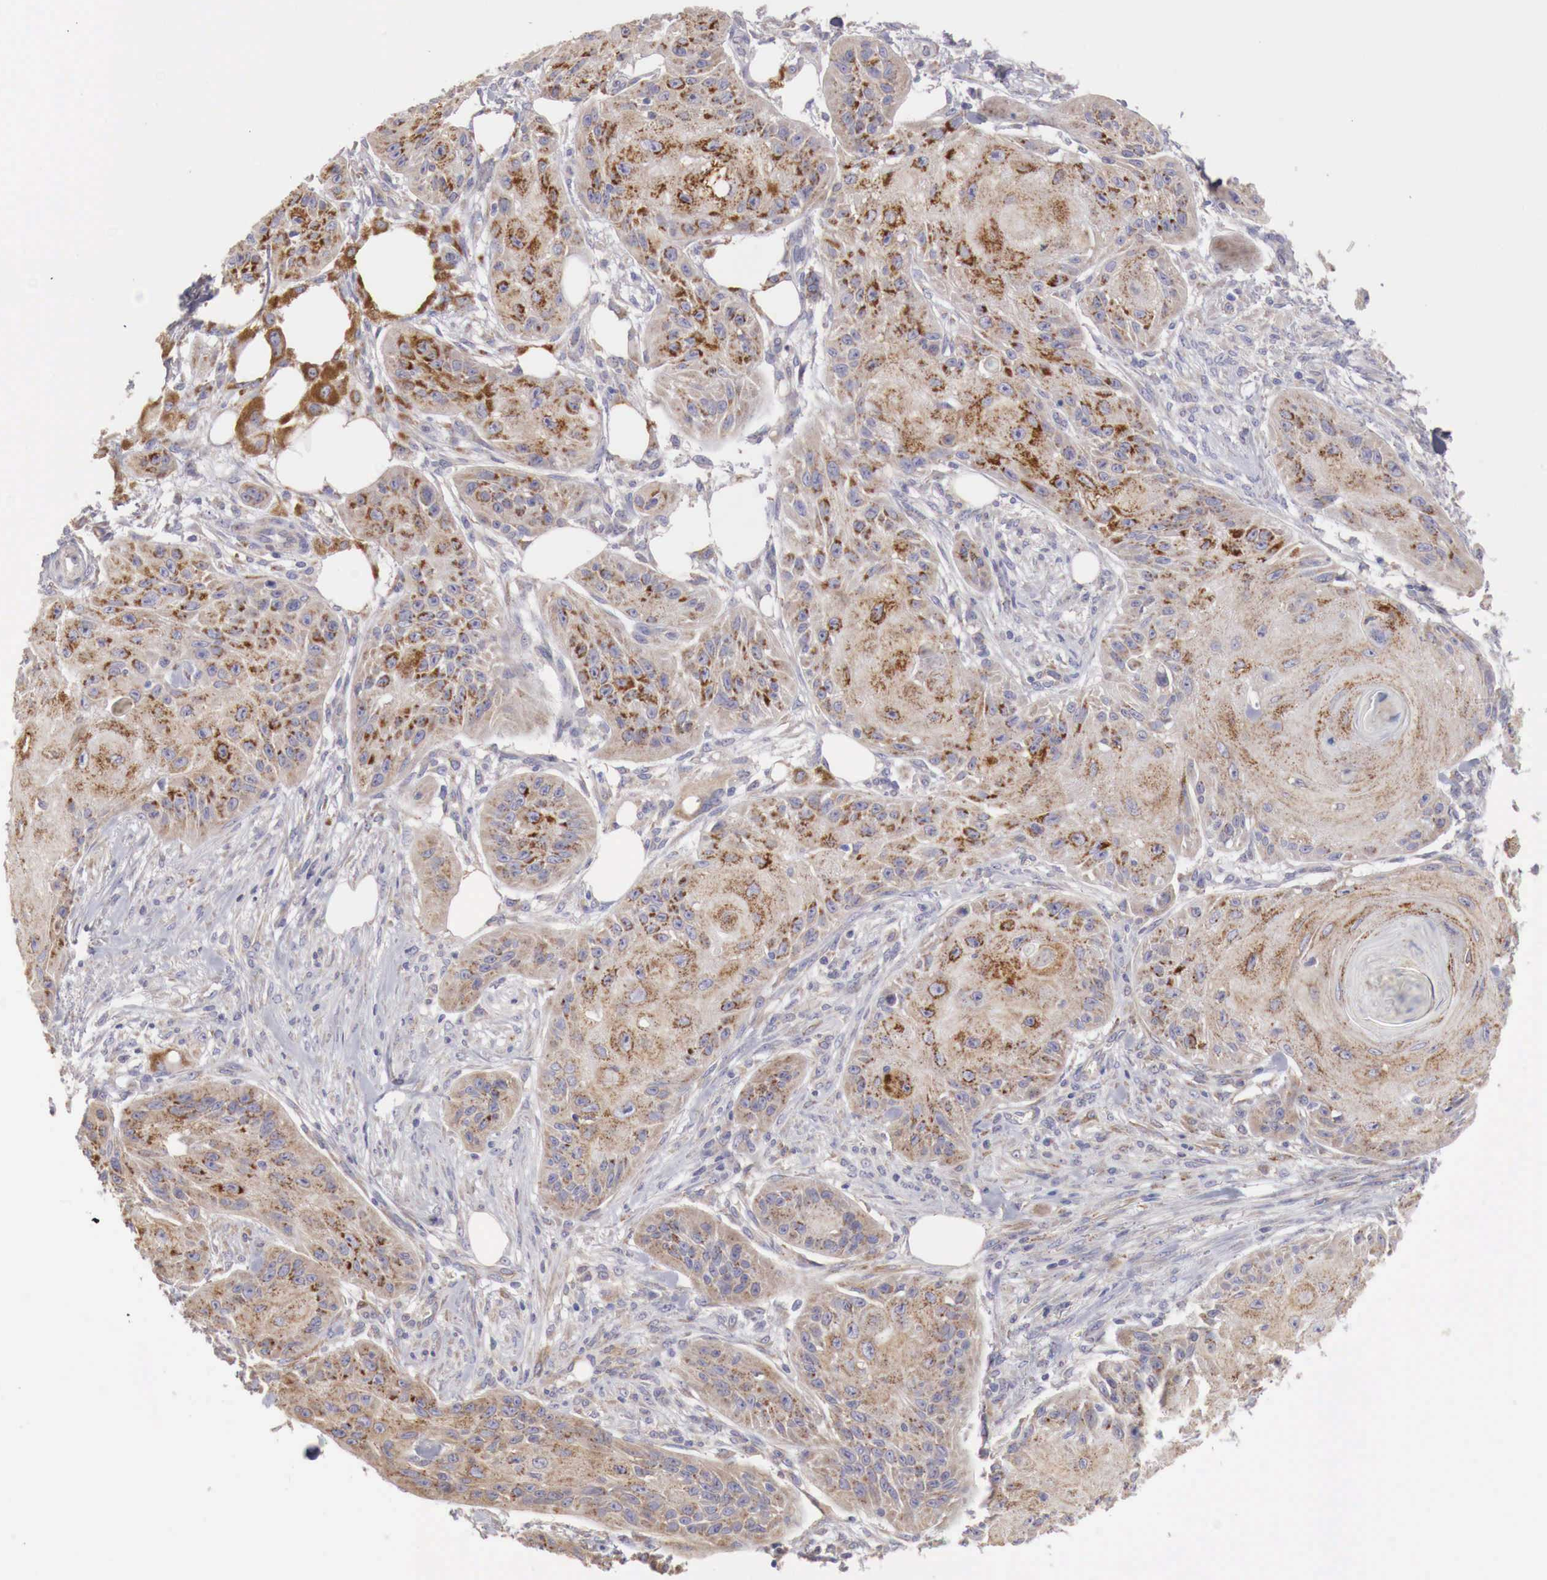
{"staining": {"intensity": "moderate", "quantity": ">75%", "location": "cytoplasmic/membranous"}, "tissue": "skin cancer", "cell_type": "Tumor cells", "image_type": "cancer", "snomed": [{"axis": "morphology", "description": "Squamous cell carcinoma, NOS"}, {"axis": "topography", "description": "Skin"}], "caption": "A brown stain shows moderate cytoplasmic/membranous positivity of a protein in skin cancer (squamous cell carcinoma) tumor cells.", "gene": "NSDHL", "patient": {"sex": "female", "age": 88}}